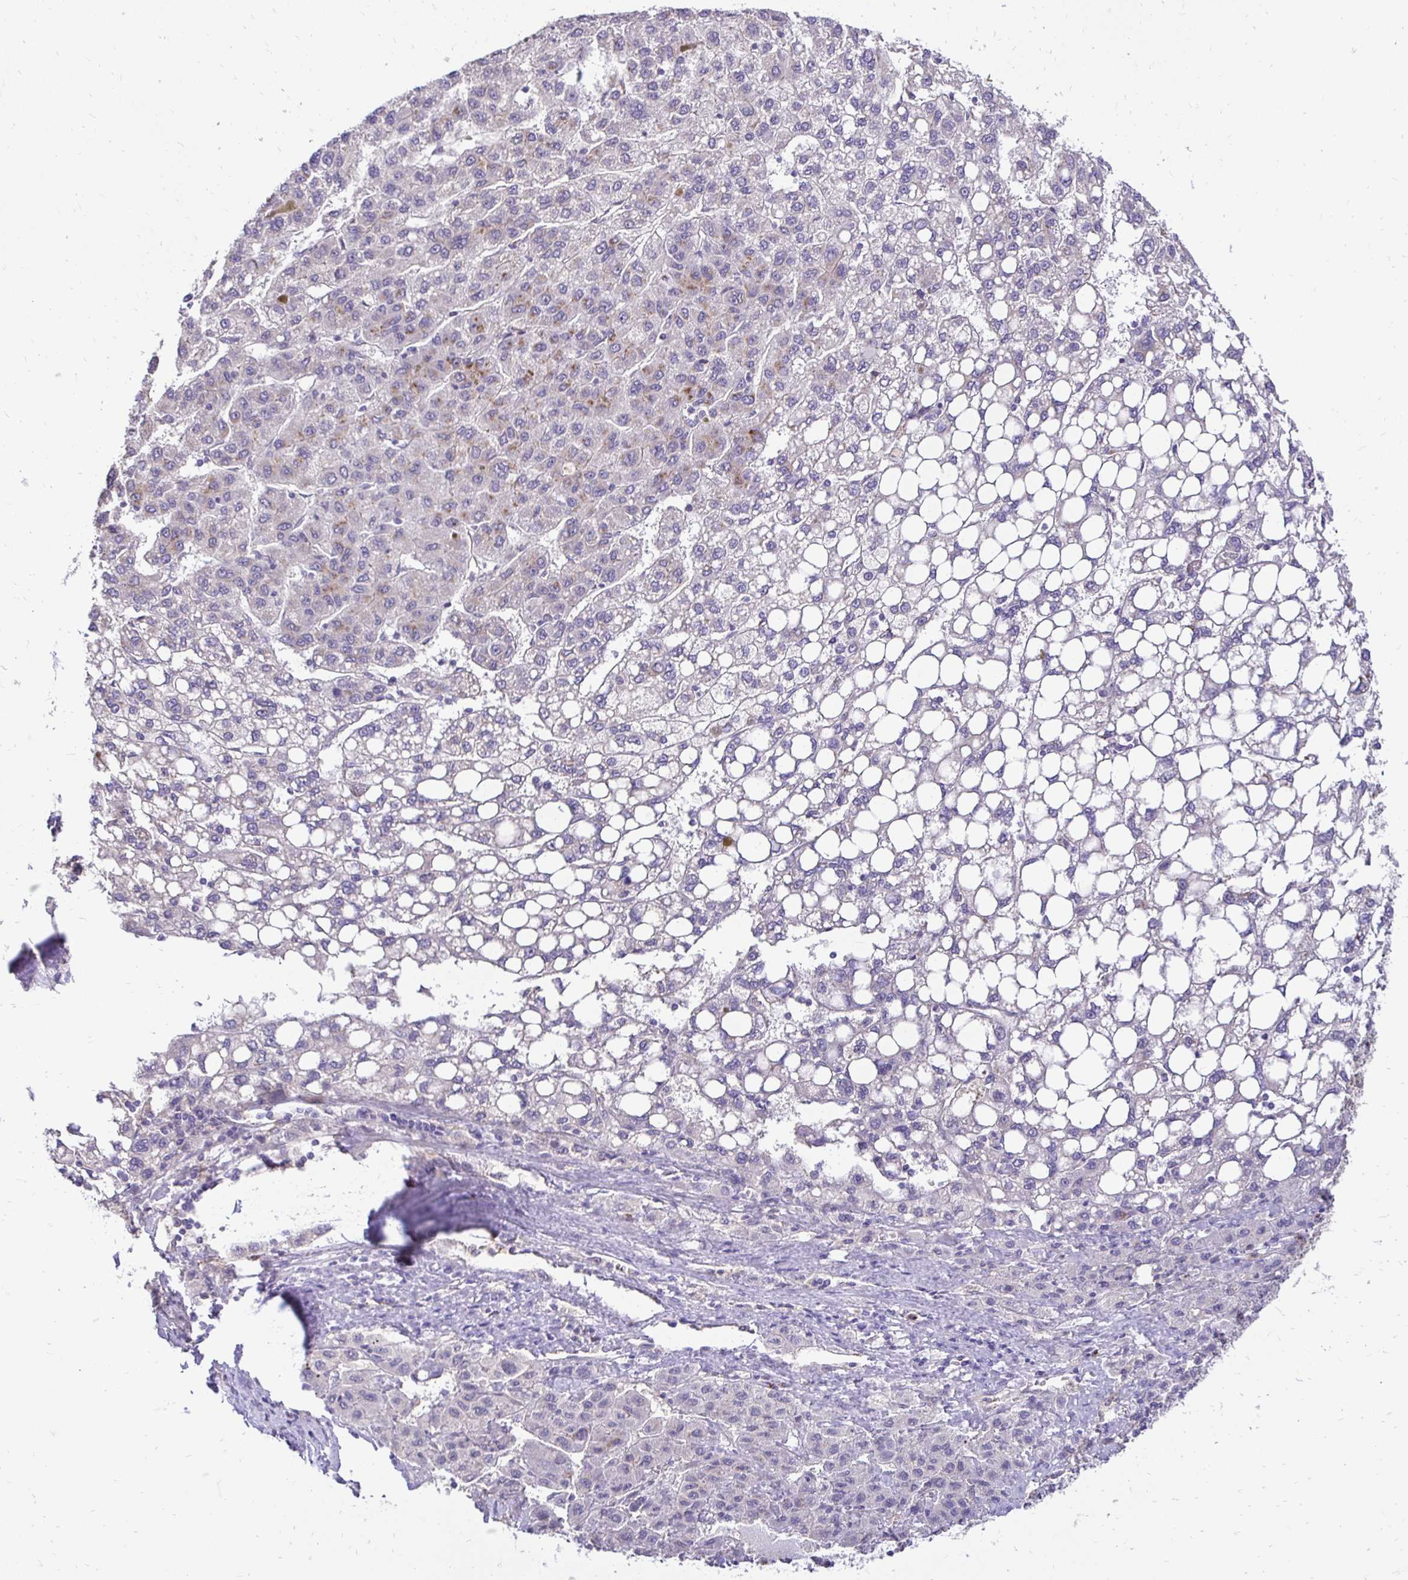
{"staining": {"intensity": "weak", "quantity": "<25%", "location": "cytoplasmic/membranous"}, "tissue": "liver cancer", "cell_type": "Tumor cells", "image_type": "cancer", "snomed": [{"axis": "morphology", "description": "Carcinoma, Hepatocellular, NOS"}, {"axis": "topography", "description": "Liver"}], "caption": "Tumor cells show no significant staining in liver cancer (hepatocellular carcinoma). The staining is performed using DAB (3,3'-diaminobenzidine) brown chromogen with nuclei counter-stained in using hematoxylin.", "gene": "SLC9A1", "patient": {"sex": "female", "age": 82}}